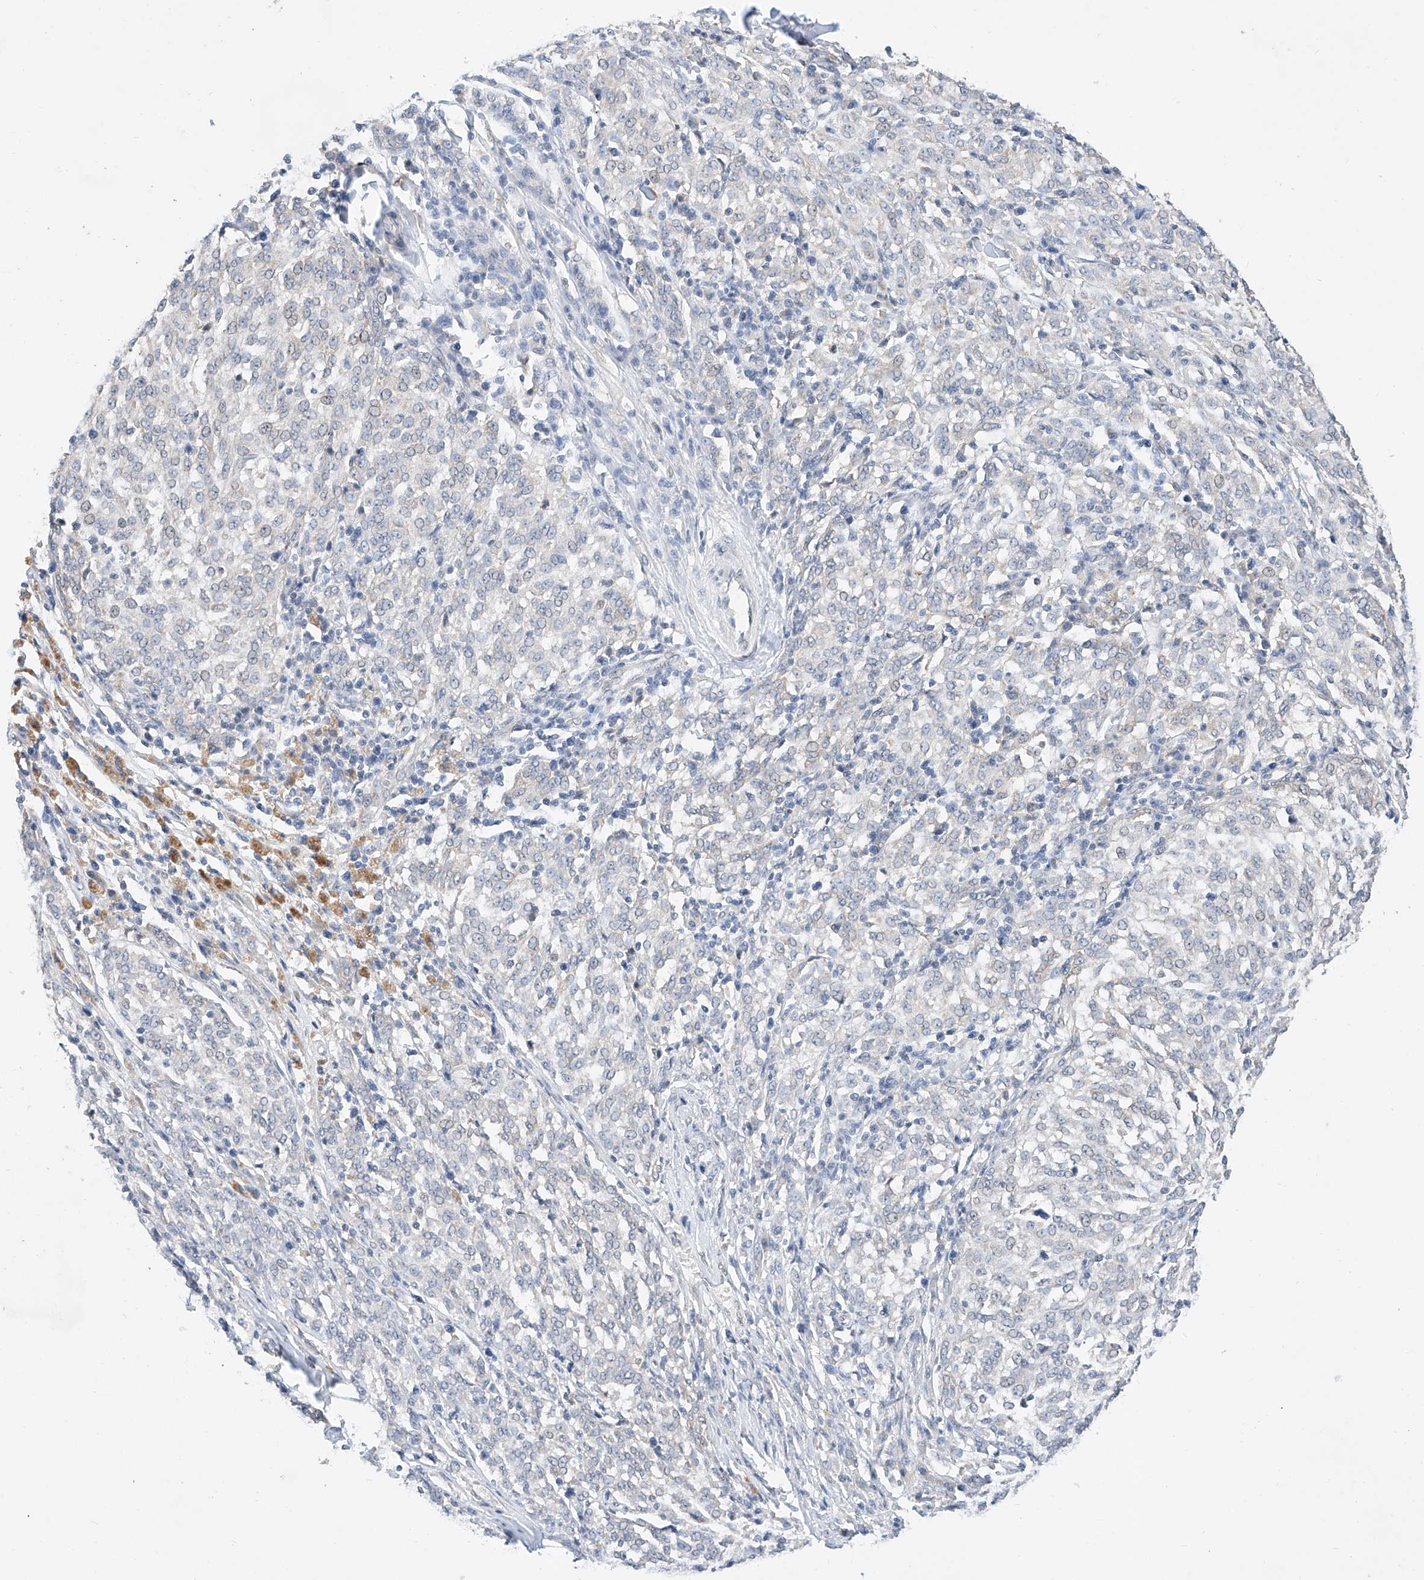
{"staining": {"intensity": "negative", "quantity": "none", "location": "none"}, "tissue": "melanoma", "cell_type": "Tumor cells", "image_type": "cancer", "snomed": [{"axis": "morphology", "description": "Malignant melanoma, NOS"}, {"axis": "topography", "description": "Skin"}], "caption": "A histopathology image of malignant melanoma stained for a protein exhibits no brown staining in tumor cells.", "gene": "KCNJ1", "patient": {"sex": "female", "age": 72}}